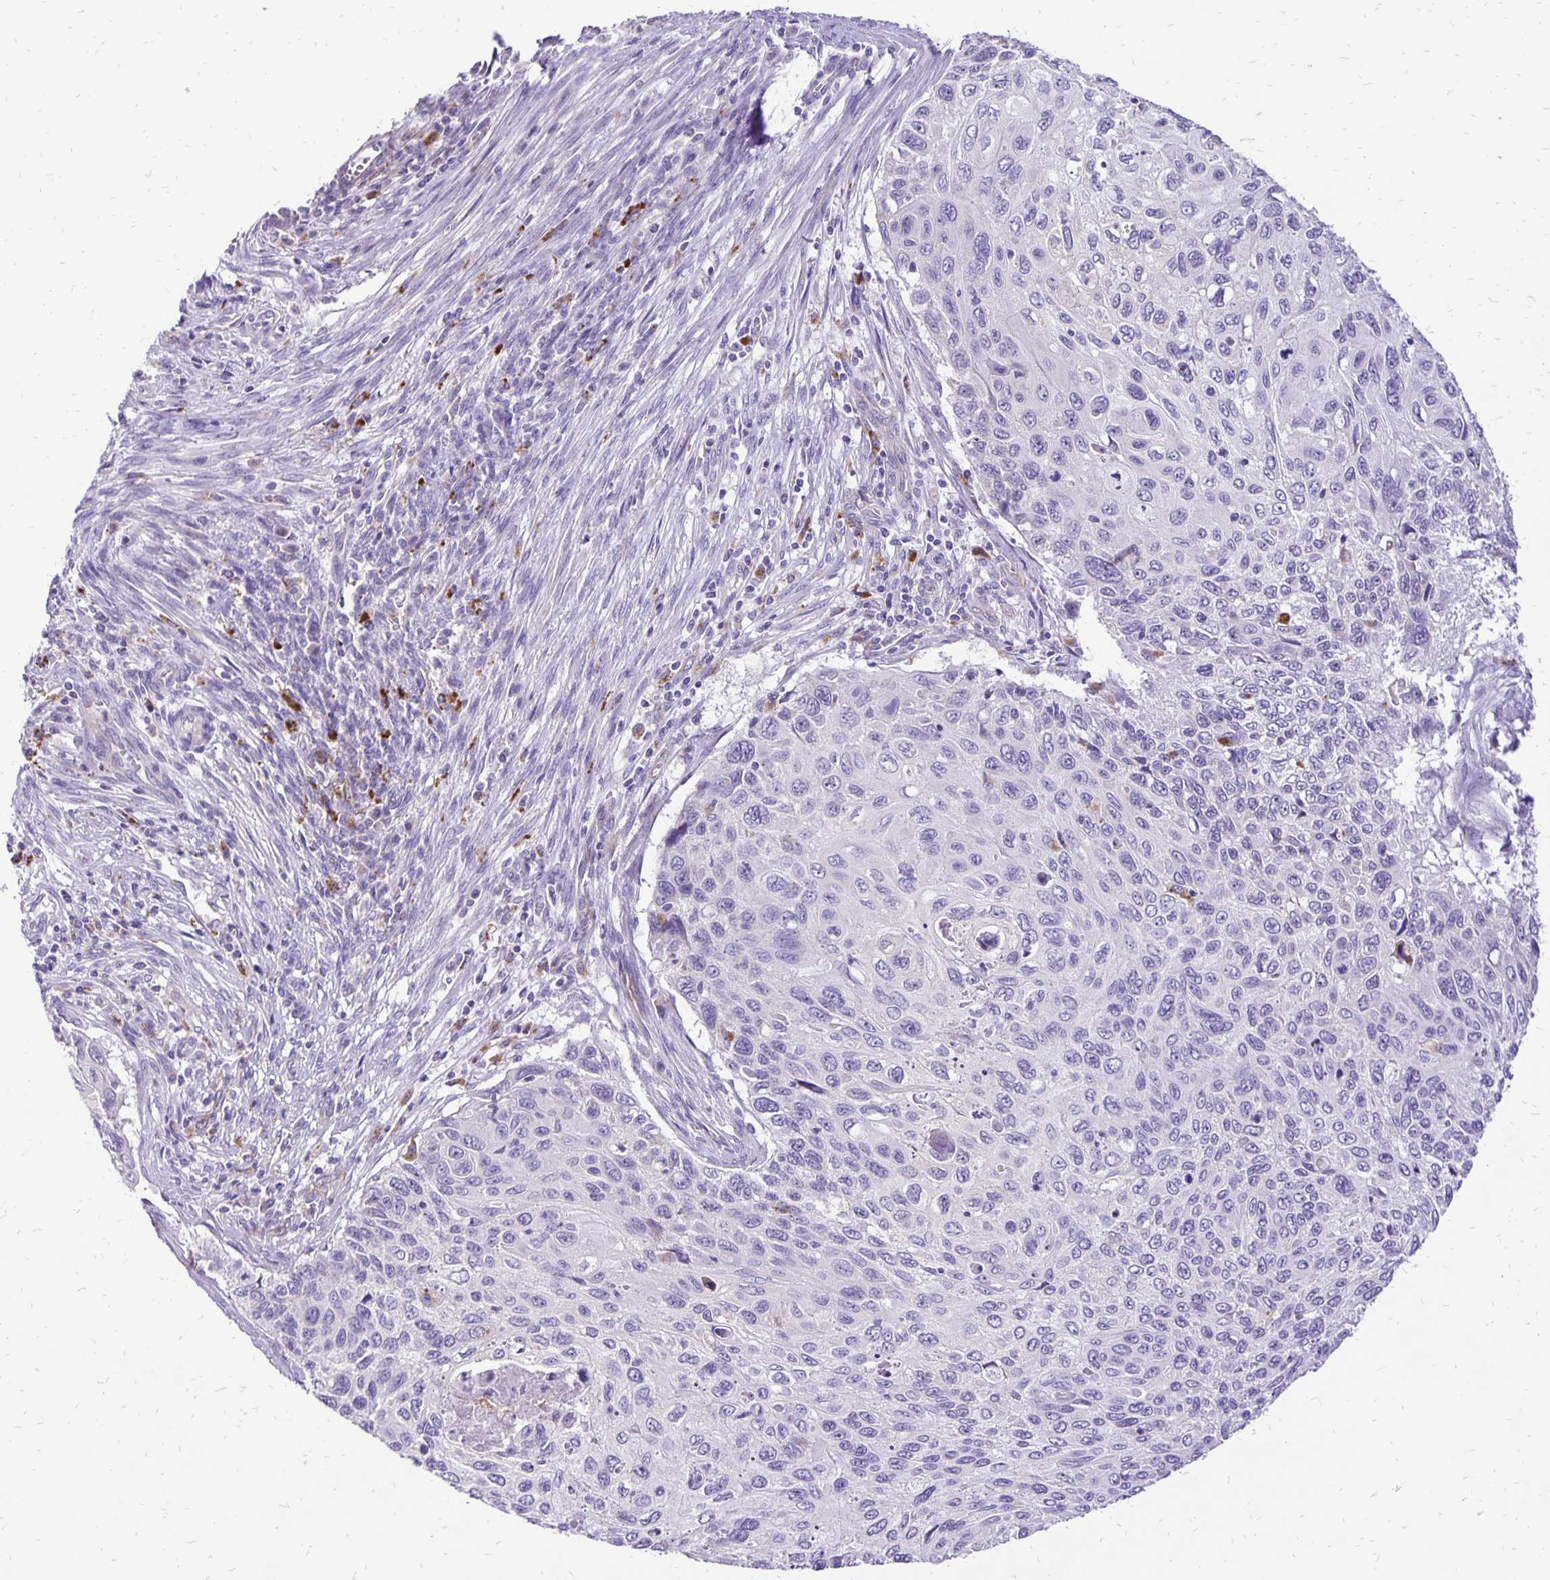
{"staining": {"intensity": "negative", "quantity": "none", "location": "none"}, "tissue": "cervical cancer", "cell_type": "Tumor cells", "image_type": "cancer", "snomed": [{"axis": "morphology", "description": "Squamous cell carcinoma, NOS"}, {"axis": "topography", "description": "Cervix"}], "caption": "Immunohistochemistry (IHC) micrograph of squamous cell carcinoma (cervical) stained for a protein (brown), which displays no staining in tumor cells.", "gene": "EIF5A", "patient": {"sex": "female", "age": 70}}